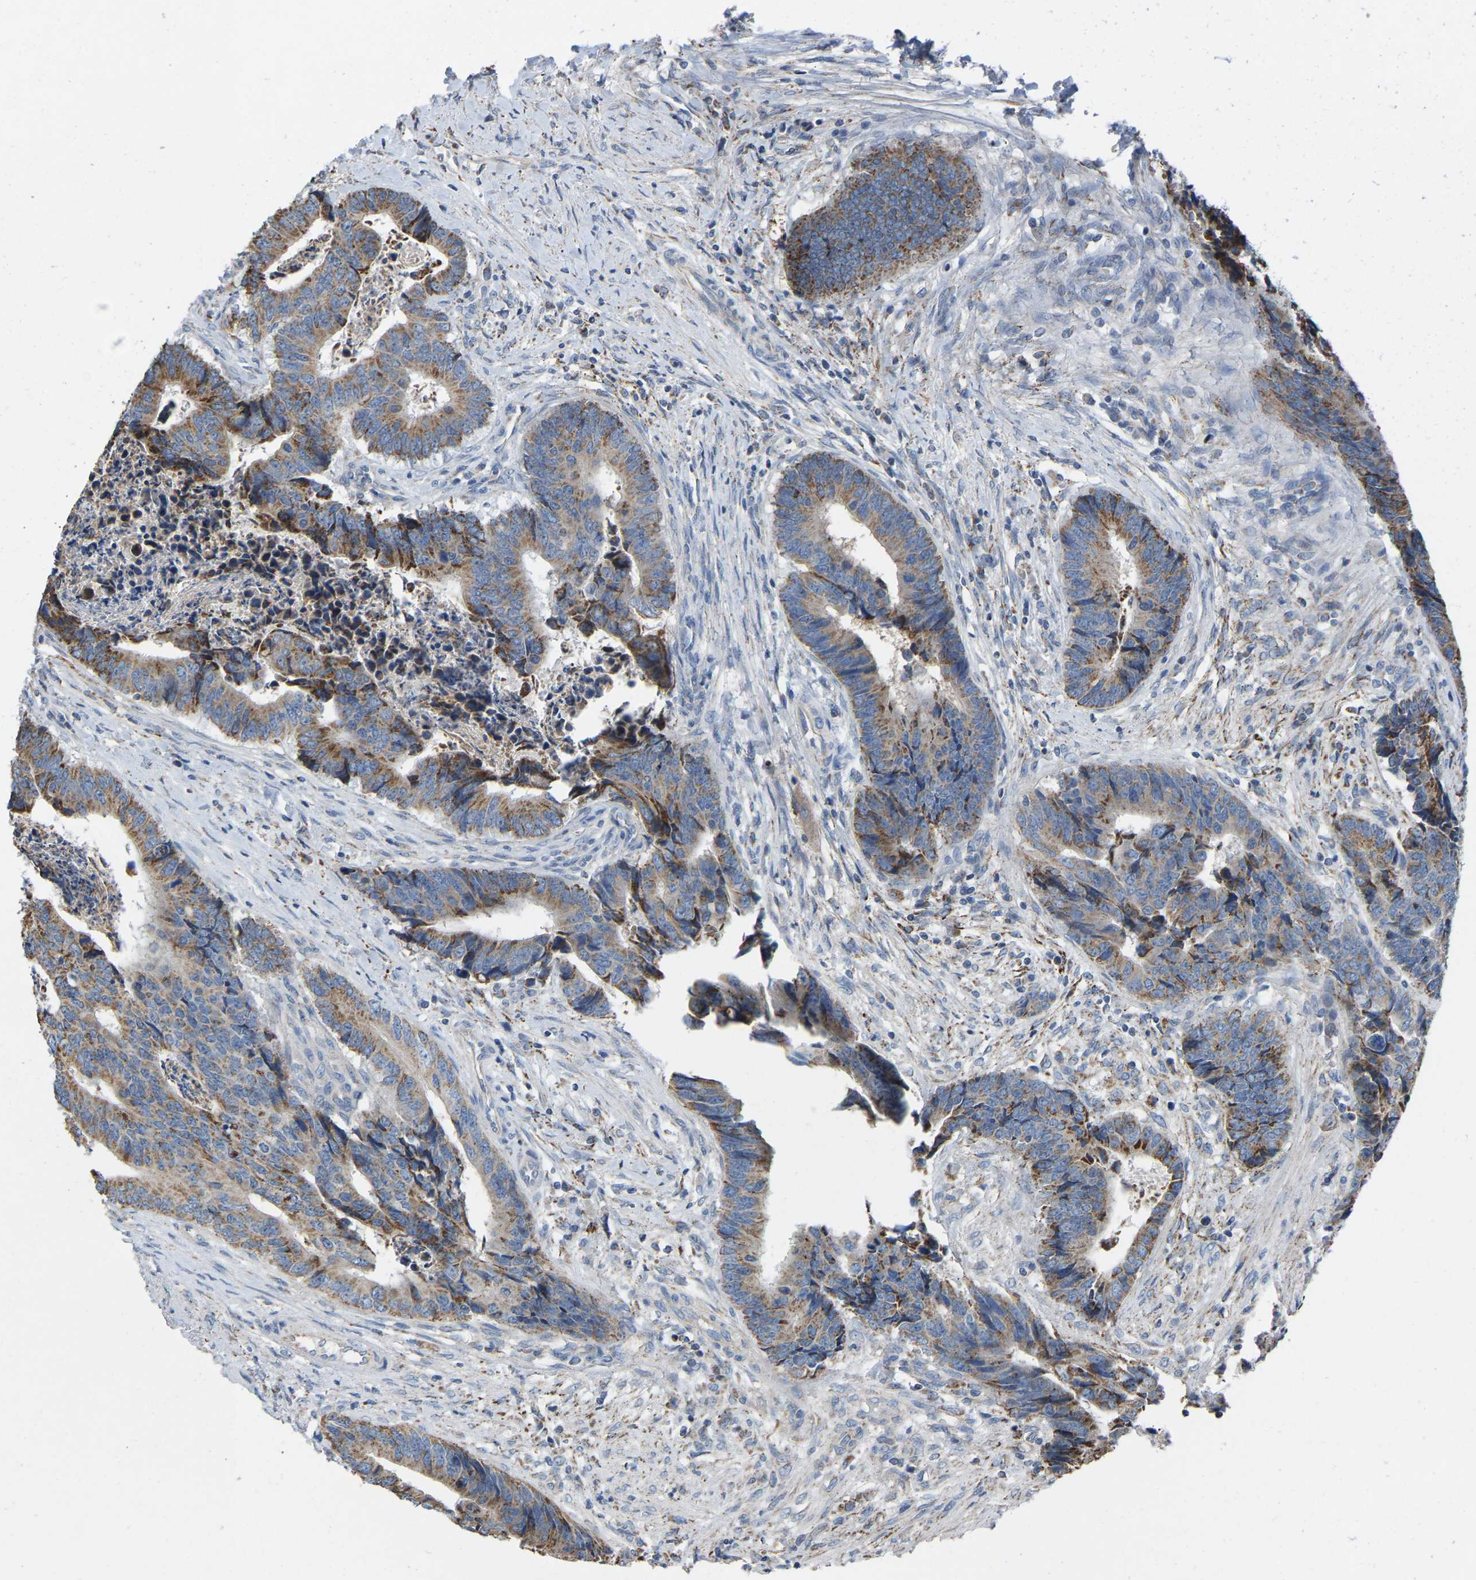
{"staining": {"intensity": "moderate", "quantity": ">75%", "location": "cytoplasmic/membranous"}, "tissue": "colorectal cancer", "cell_type": "Tumor cells", "image_type": "cancer", "snomed": [{"axis": "morphology", "description": "Adenocarcinoma, NOS"}, {"axis": "topography", "description": "Rectum"}], "caption": "IHC (DAB (3,3'-diaminobenzidine)) staining of colorectal adenocarcinoma shows moderate cytoplasmic/membranous protein staining in approximately >75% of tumor cells.", "gene": "BCL10", "patient": {"sex": "male", "age": 84}}